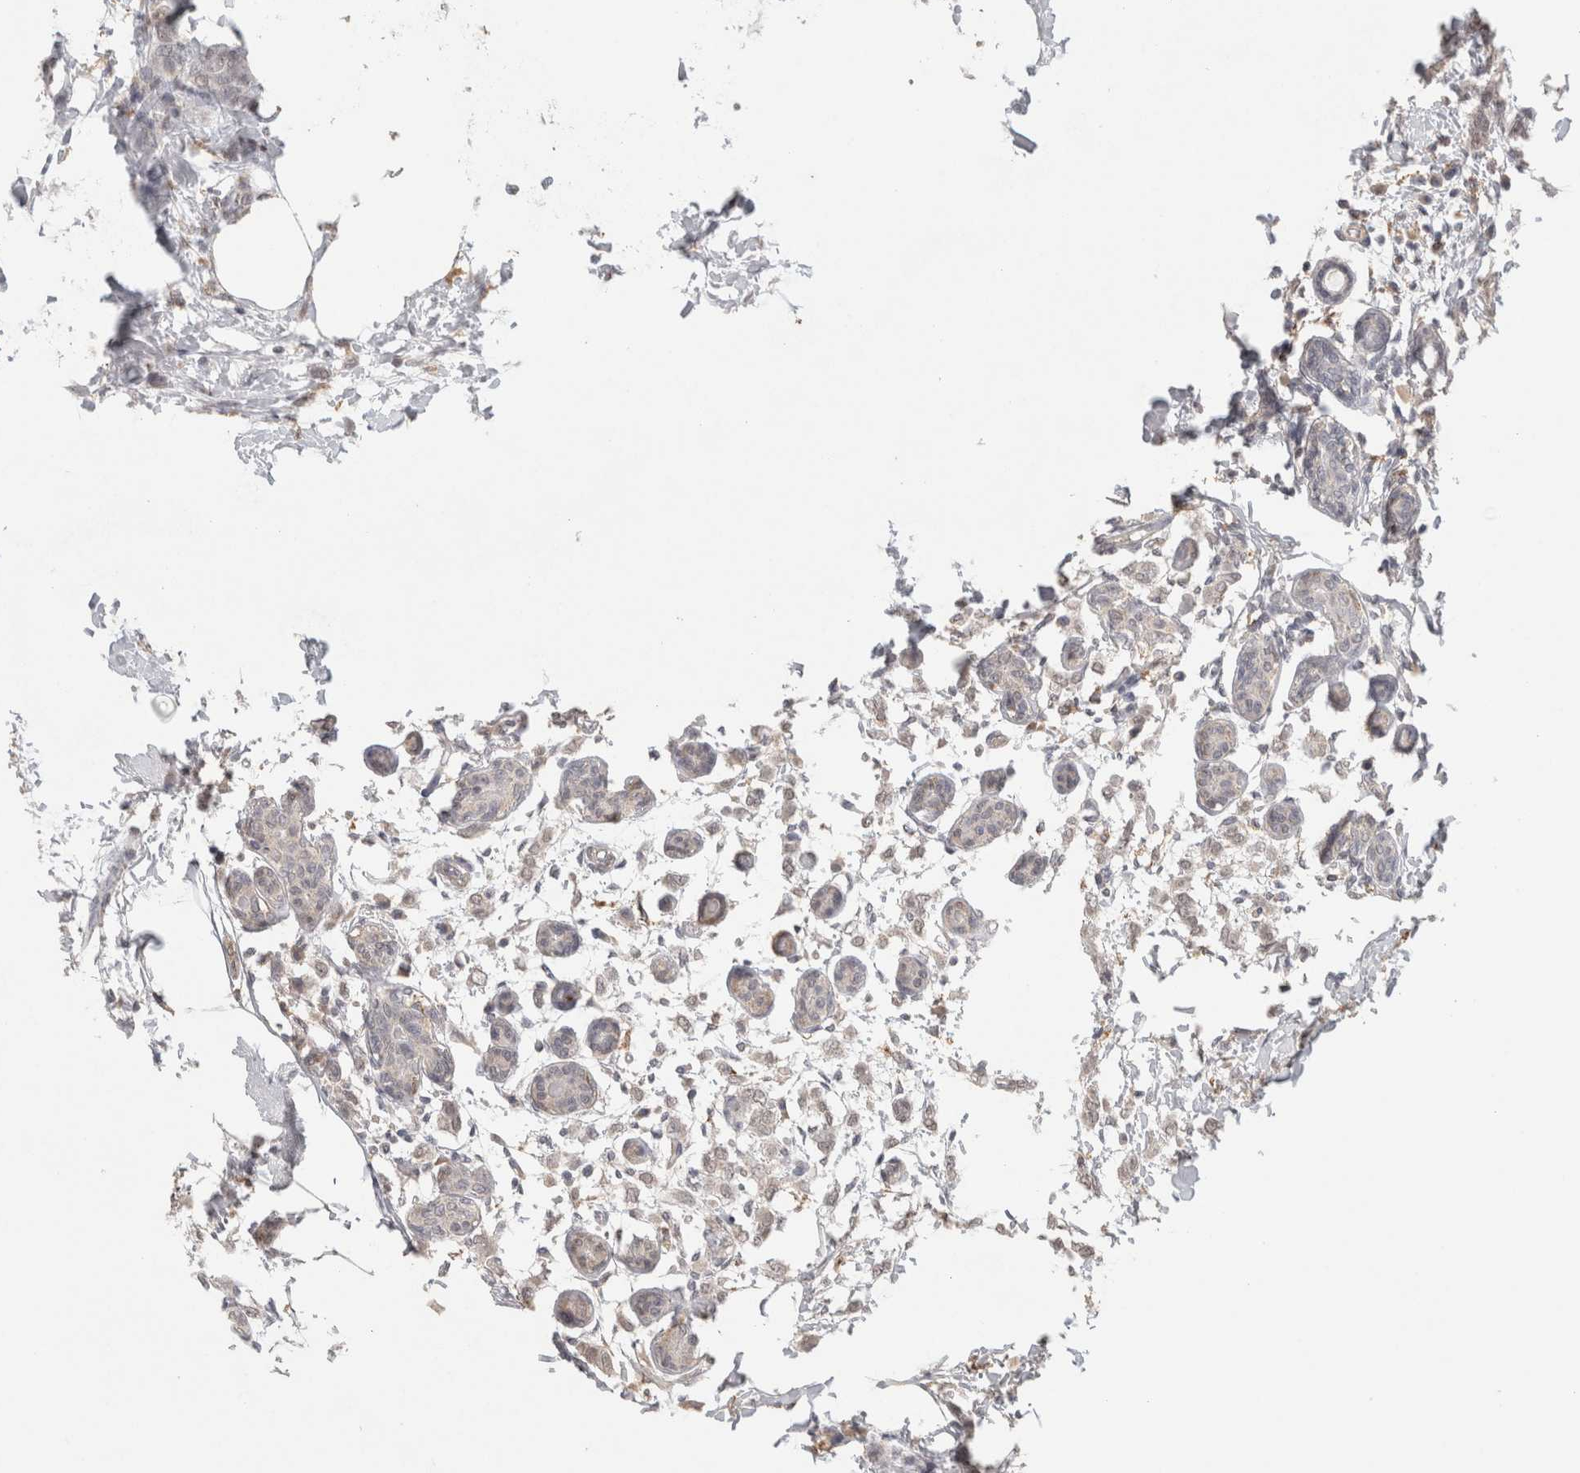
{"staining": {"intensity": "negative", "quantity": "none", "location": "none"}, "tissue": "breast cancer", "cell_type": "Tumor cells", "image_type": "cancer", "snomed": [{"axis": "morphology", "description": "Lobular carcinoma, in situ"}, {"axis": "morphology", "description": "Lobular carcinoma"}, {"axis": "topography", "description": "Breast"}], "caption": "Immunohistochemistry photomicrograph of neoplastic tissue: breast lobular carcinoma in situ stained with DAB (3,3'-diaminobenzidine) displays no significant protein expression in tumor cells. The staining is performed using DAB brown chromogen with nuclei counter-stained in using hematoxylin.", "gene": "HAVCR2", "patient": {"sex": "female", "age": 41}}